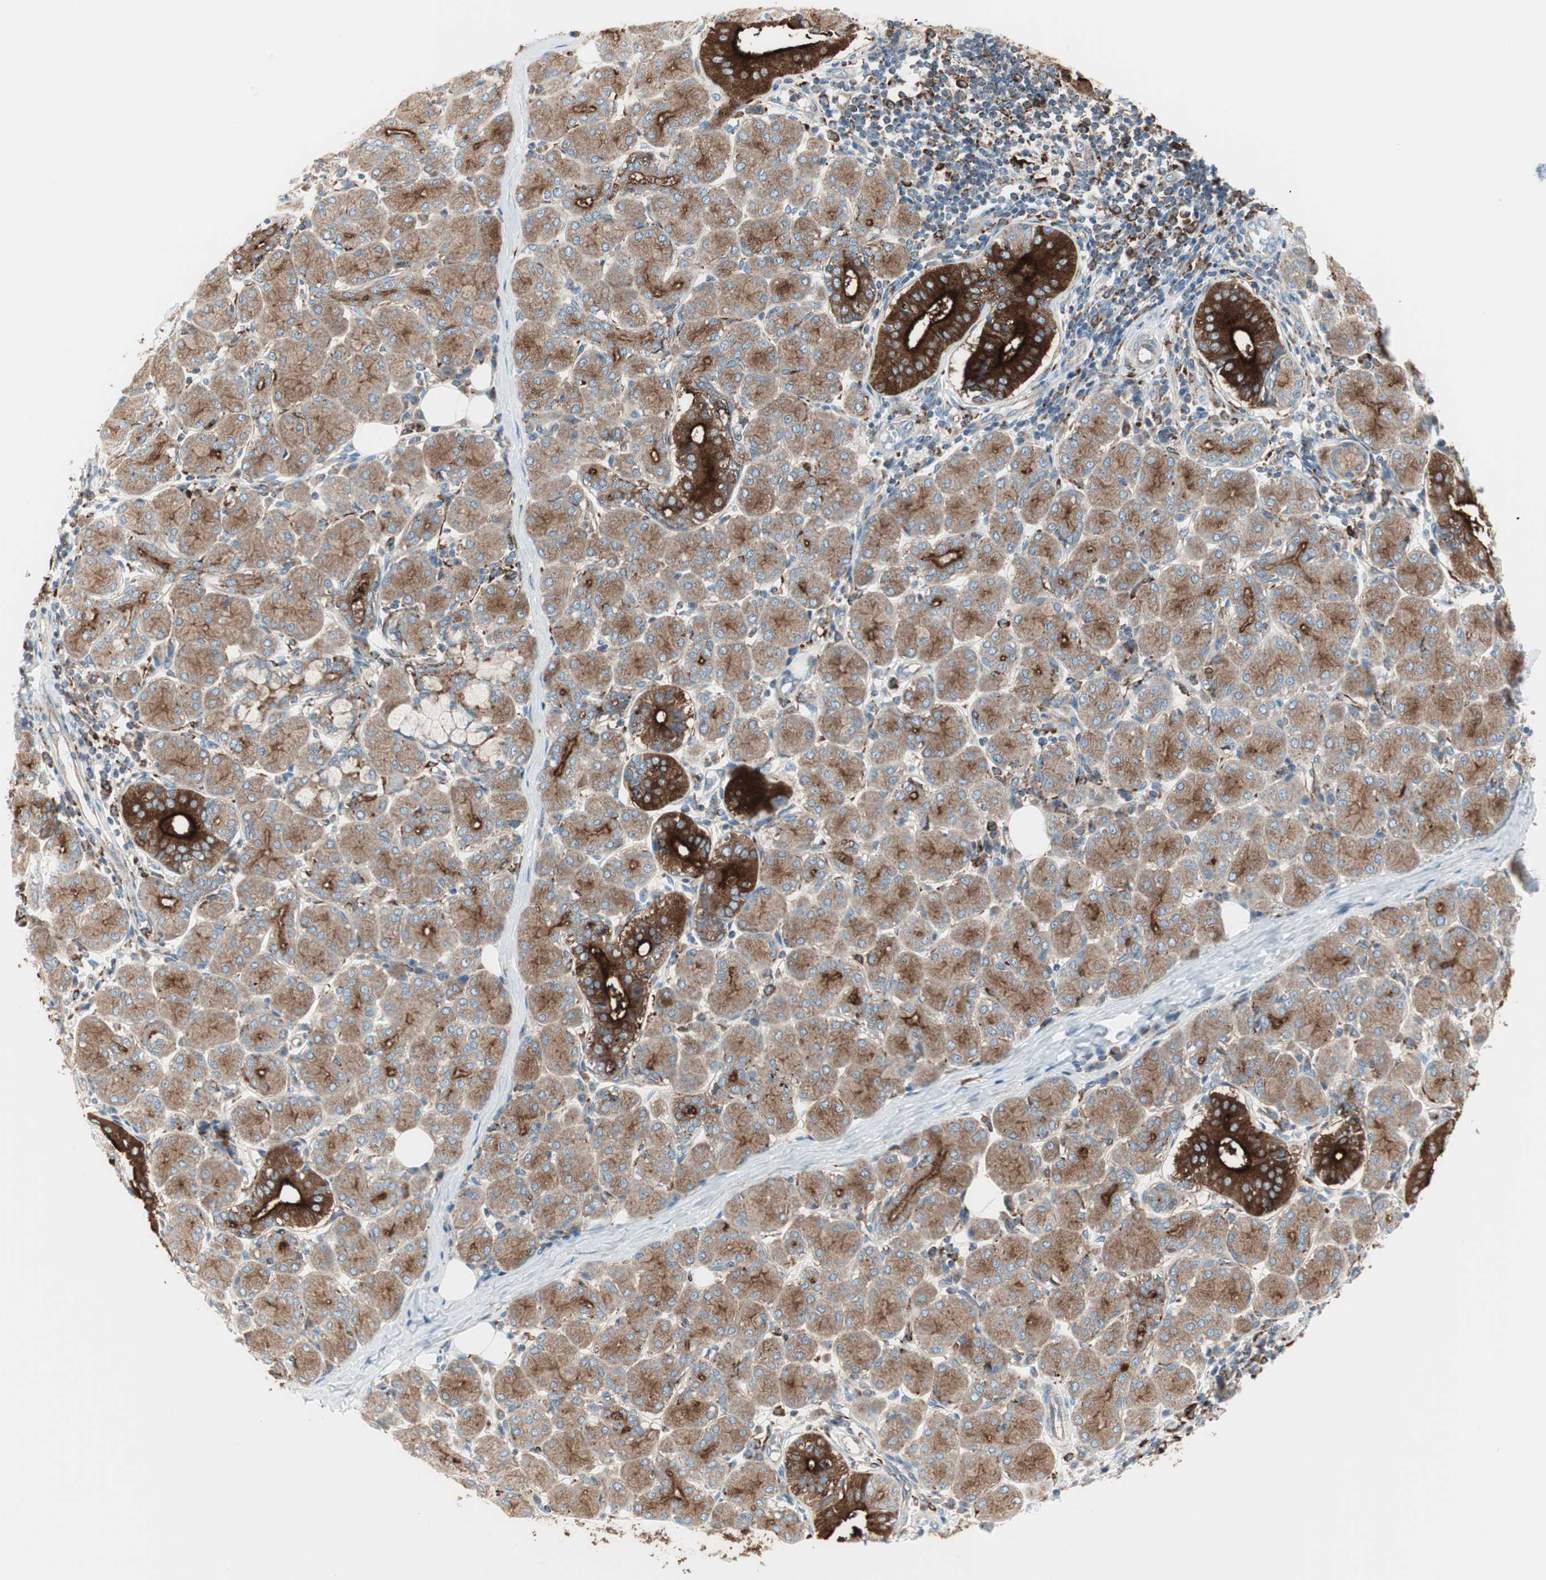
{"staining": {"intensity": "strong", "quantity": "25%-75%", "location": "cytoplasmic/membranous"}, "tissue": "salivary gland", "cell_type": "Glandular cells", "image_type": "normal", "snomed": [{"axis": "morphology", "description": "Normal tissue, NOS"}, {"axis": "morphology", "description": "Inflammation, NOS"}, {"axis": "topography", "description": "Lymph node"}, {"axis": "topography", "description": "Salivary gland"}], "caption": "A brown stain labels strong cytoplasmic/membranous positivity of a protein in glandular cells of normal human salivary gland. (DAB = brown stain, brightfield microscopy at high magnification).", "gene": "ATP6V1G1", "patient": {"sex": "male", "age": 3}}